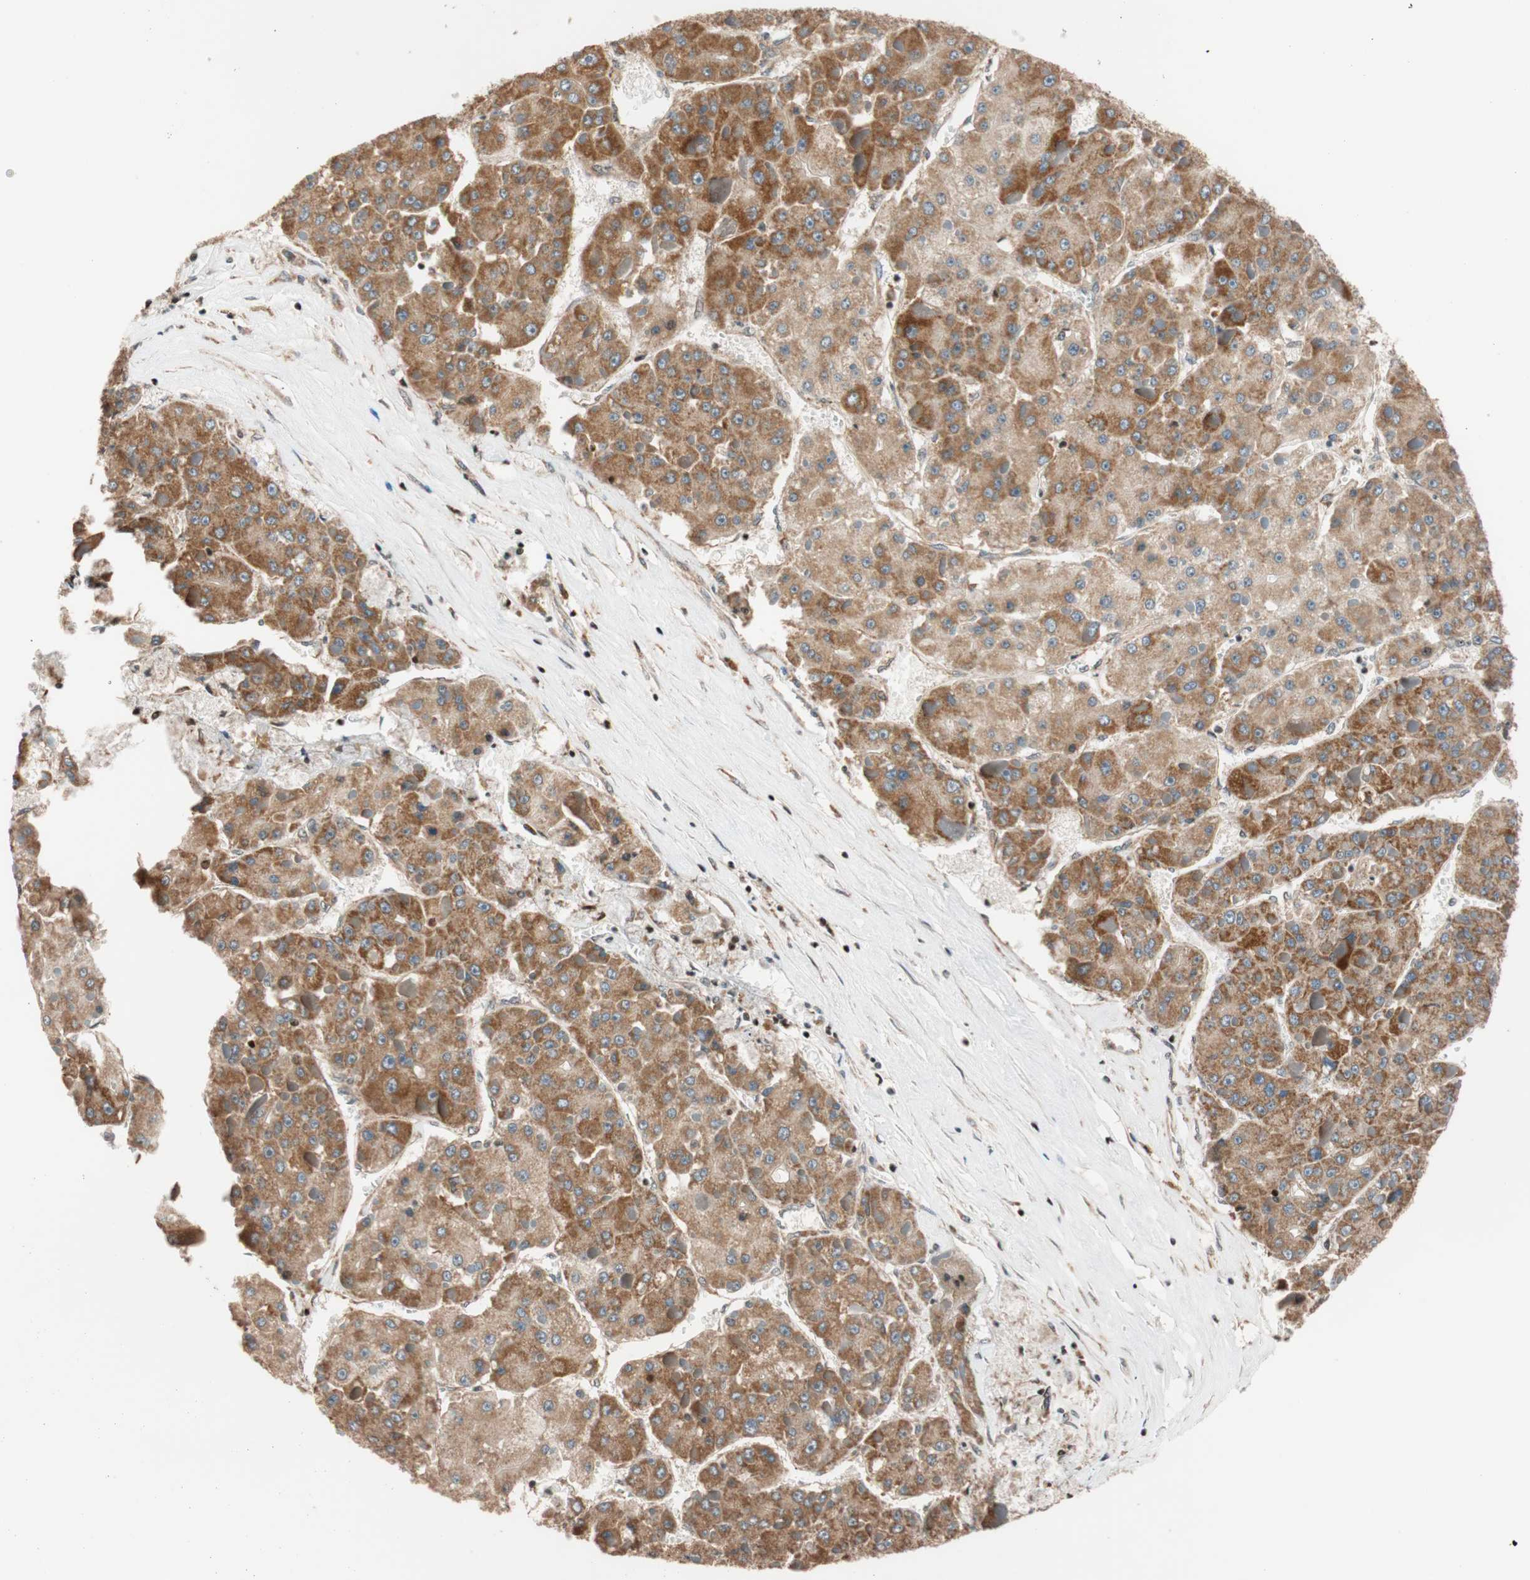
{"staining": {"intensity": "moderate", "quantity": ">75%", "location": "cytoplasmic/membranous"}, "tissue": "liver cancer", "cell_type": "Tumor cells", "image_type": "cancer", "snomed": [{"axis": "morphology", "description": "Carcinoma, Hepatocellular, NOS"}, {"axis": "topography", "description": "Liver"}], "caption": "An immunohistochemistry photomicrograph of tumor tissue is shown. Protein staining in brown labels moderate cytoplasmic/membranous positivity in liver cancer (hepatocellular carcinoma) within tumor cells.", "gene": "HECW1", "patient": {"sex": "female", "age": 73}}